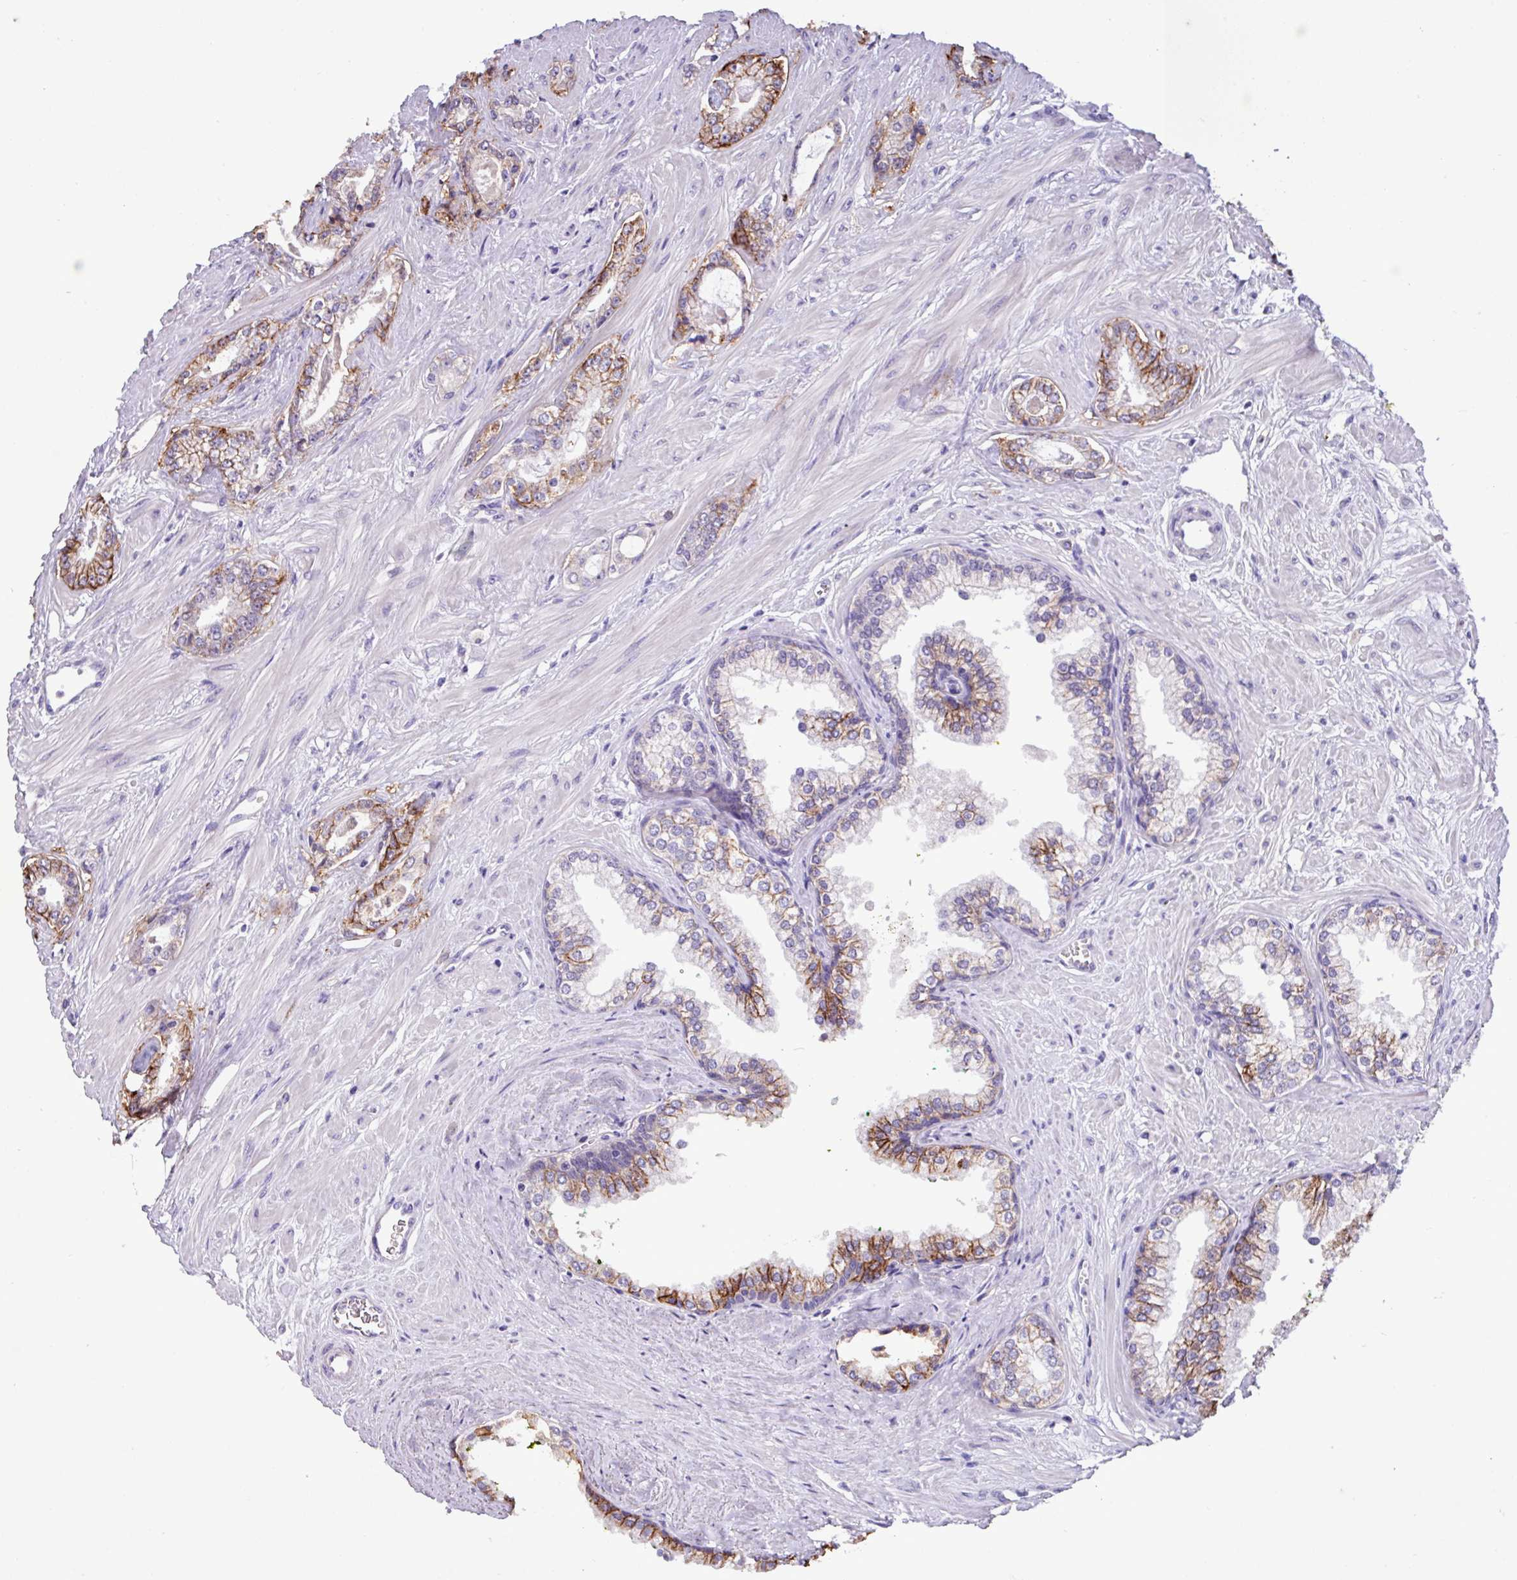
{"staining": {"intensity": "moderate", "quantity": "25%-75%", "location": "cytoplasmic/membranous"}, "tissue": "prostate cancer", "cell_type": "Tumor cells", "image_type": "cancer", "snomed": [{"axis": "morphology", "description": "Adenocarcinoma, Low grade"}, {"axis": "topography", "description": "Prostate"}], "caption": "Immunohistochemical staining of prostate adenocarcinoma (low-grade) exhibits medium levels of moderate cytoplasmic/membranous positivity in approximately 25%-75% of tumor cells.", "gene": "EPCAM", "patient": {"sex": "male", "age": 60}}